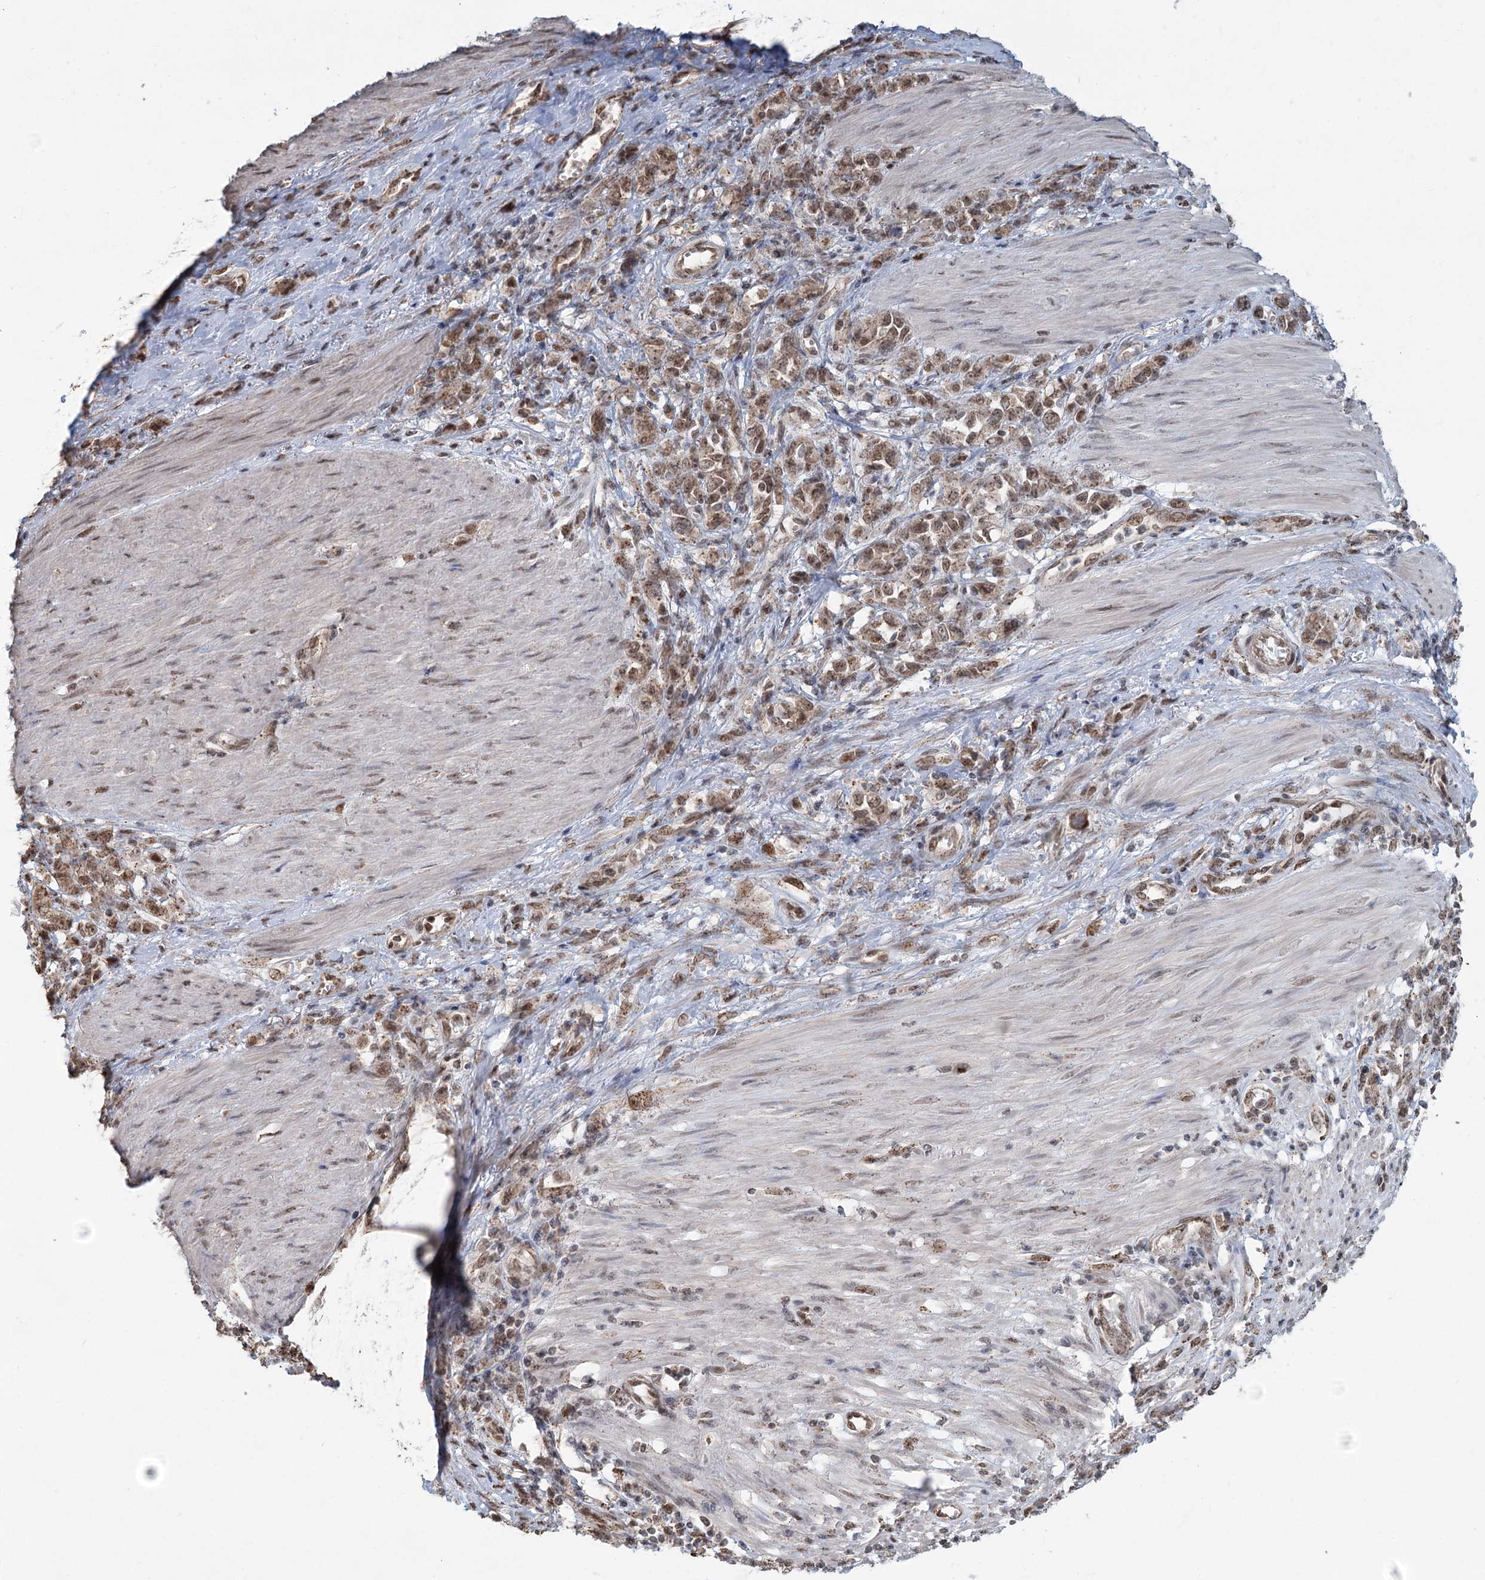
{"staining": {"intensity": "moderate", "quantity": ">75%", "location": "nuclear"}, "tissue": "stomach cancer", "cell_type": "Tumor cells", "image_type": "cancer", "snomed": [{"axis": "morphology", "description": "Adenocarcinoma, NOS"}, {"axis": "topography", "description": "Stomach"}], "caption": "The image shows a brown stain indicating the presence of a protein in the nuclear of tumor cells in stomach cancer (adenocarcinoma).", "gene": "GPALPP1", "patient": {"sex": "female", "age": 76}}